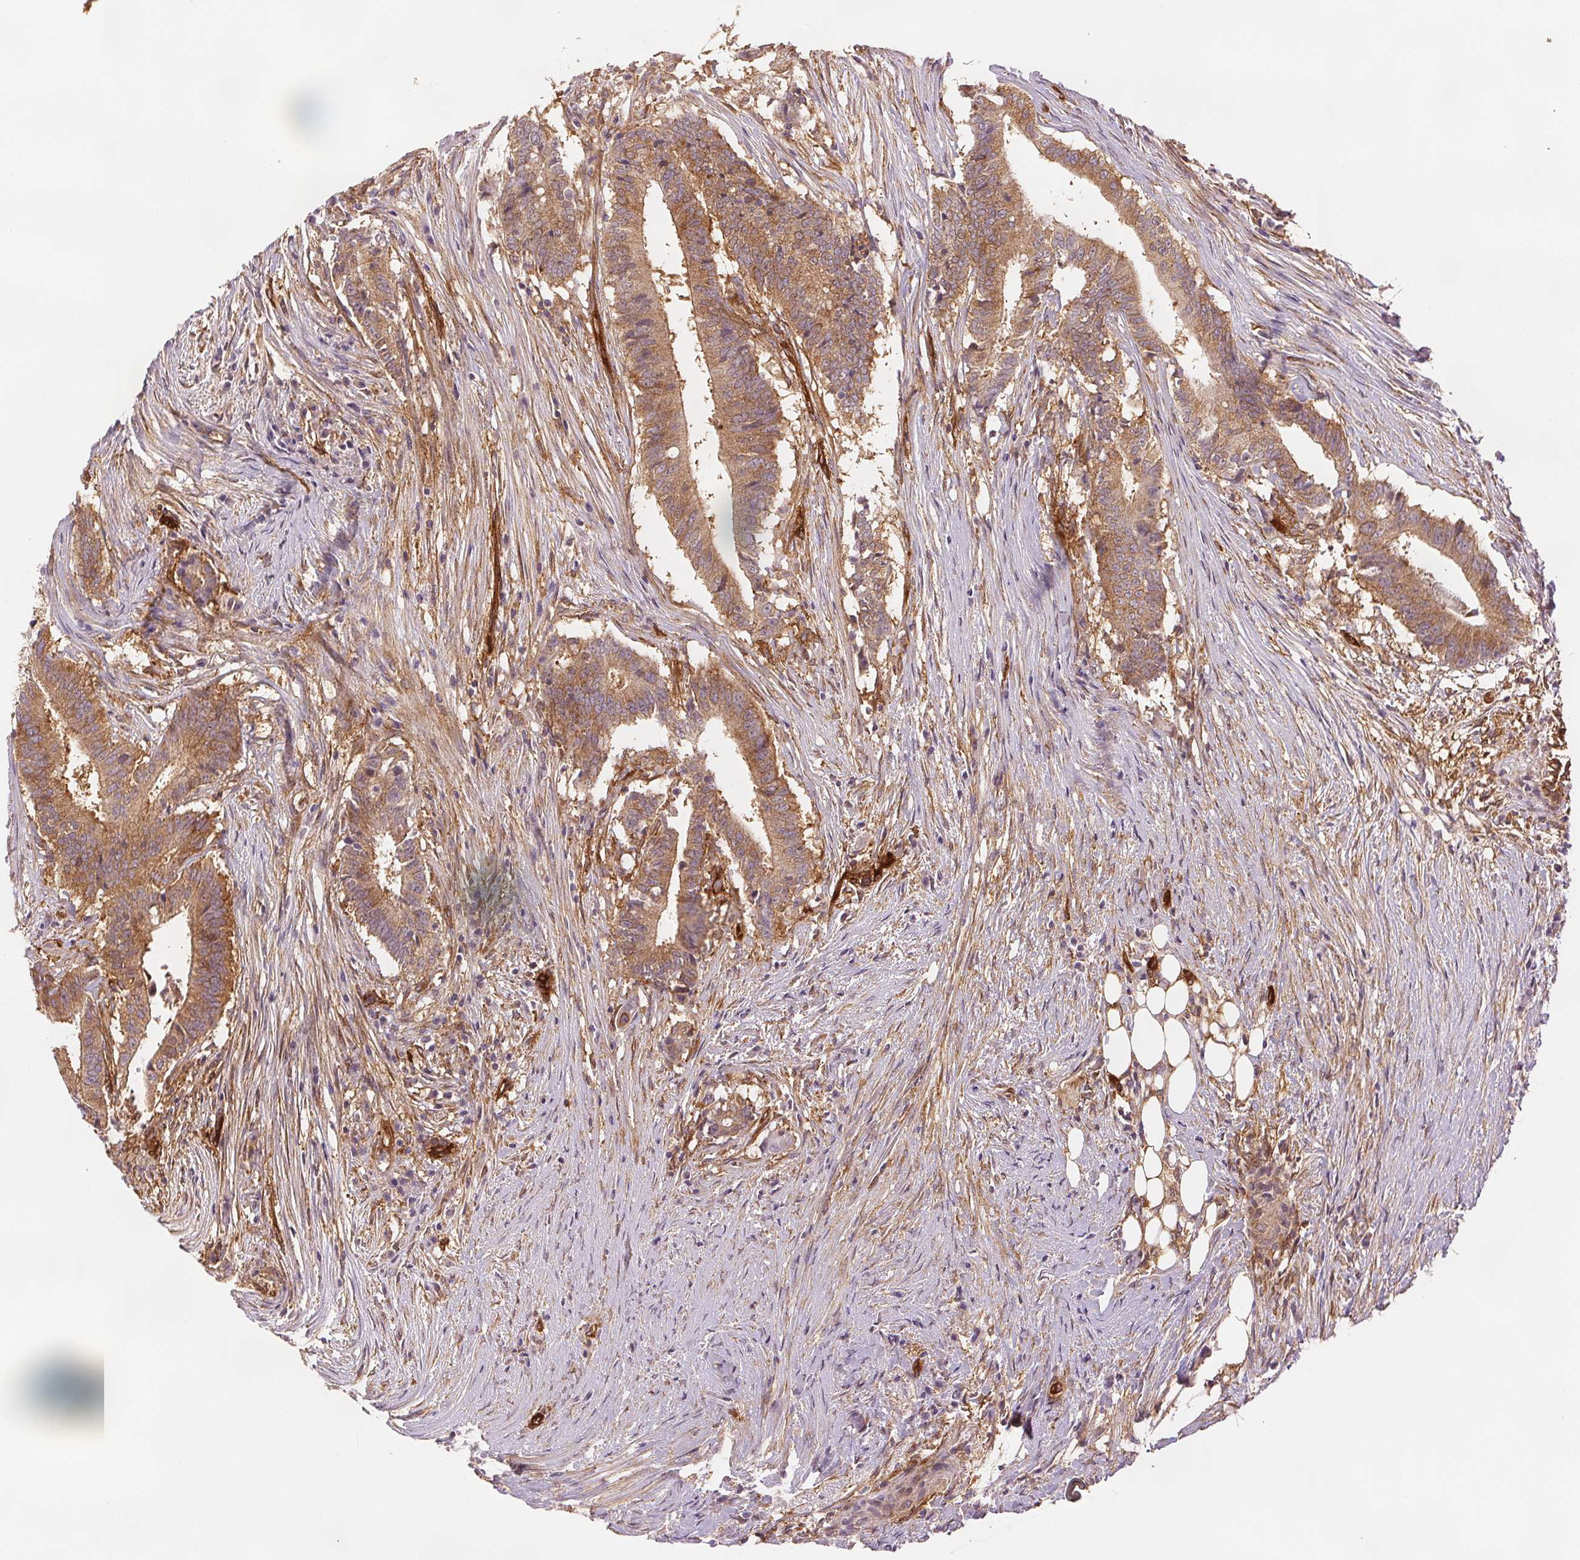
{"staining": {"intensity": "moderate", "quantity": ">75%", "location": "cytoplasmic/membranous"}, "tissue": "colorectal cancer", "cell_type": "Tumor cells", "image_type": "cancer", "snomed": [{"axis": "morphology", "description": "Adenocarcinoma, NOS"}, {"axis": "topography", "description": "Colon"}], "caption": "The histopathology image displays immunohistochemical staining of colorectal cancer (adenocarcinoma). There is moderate cytoplasmic/membranous expression is identified in about >75% of tumor cells.", "gene": "DIAPH2", "patient": {"sex": "female", "age": 43}}